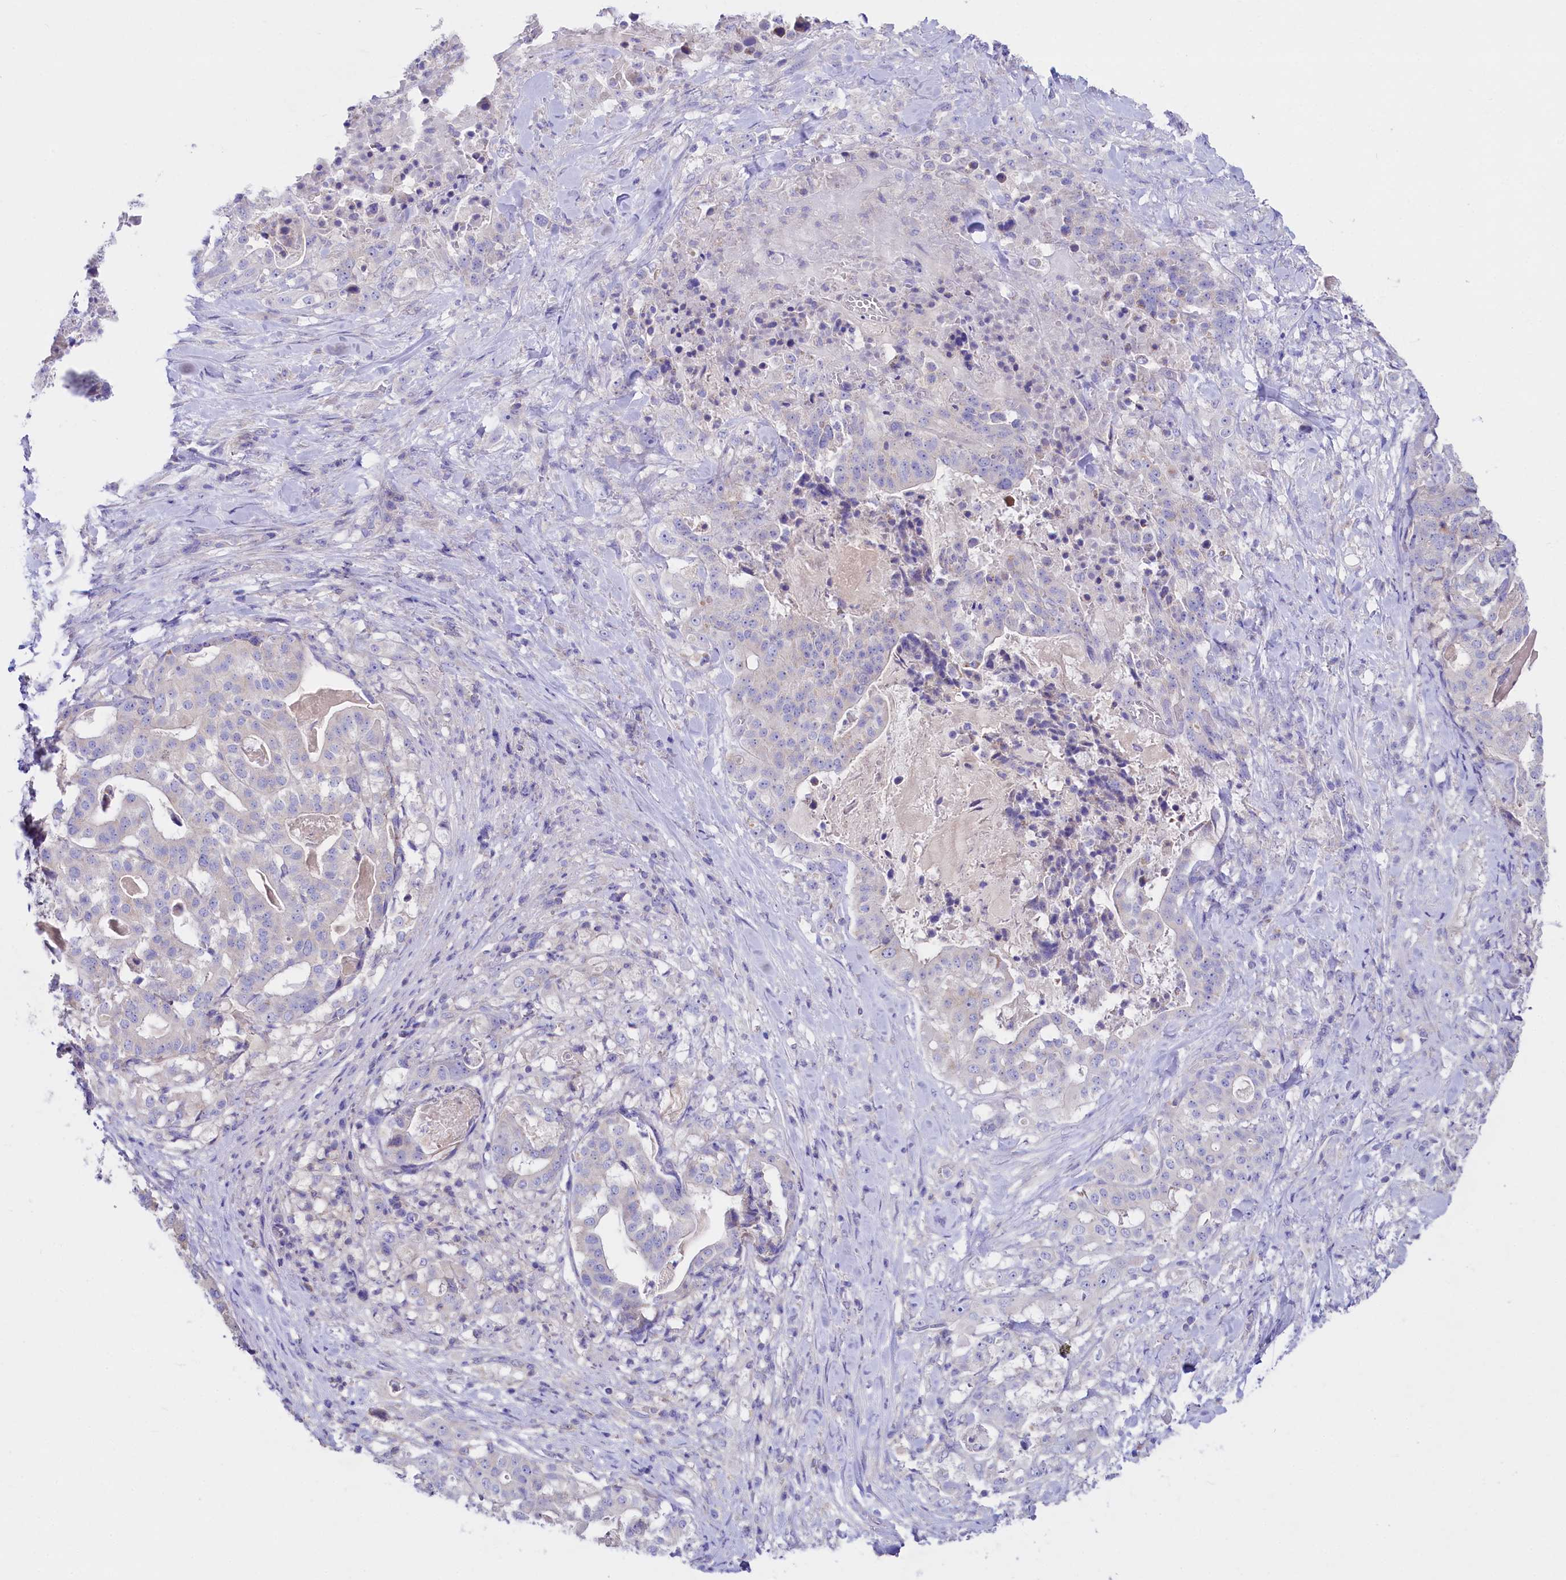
{"staining": {"intensity": "negative", "quantity": "none", "location": "none"}, "tissue": "stomach cancer", "cell_type": "Tumor cells", "image_type": "cancer", "snomed": [{"axis": "morphology", "description": "Adenocarcinoma, NOS"}, {"axis": "topography", "description": "Stomach"}], "caption": "This is an IHC histopathology image of adenocarcinoma (stomach). There is no positivity in tumor cells.", "gene": "VPS26B", "patient": {"sex": "male", "age": 48}}